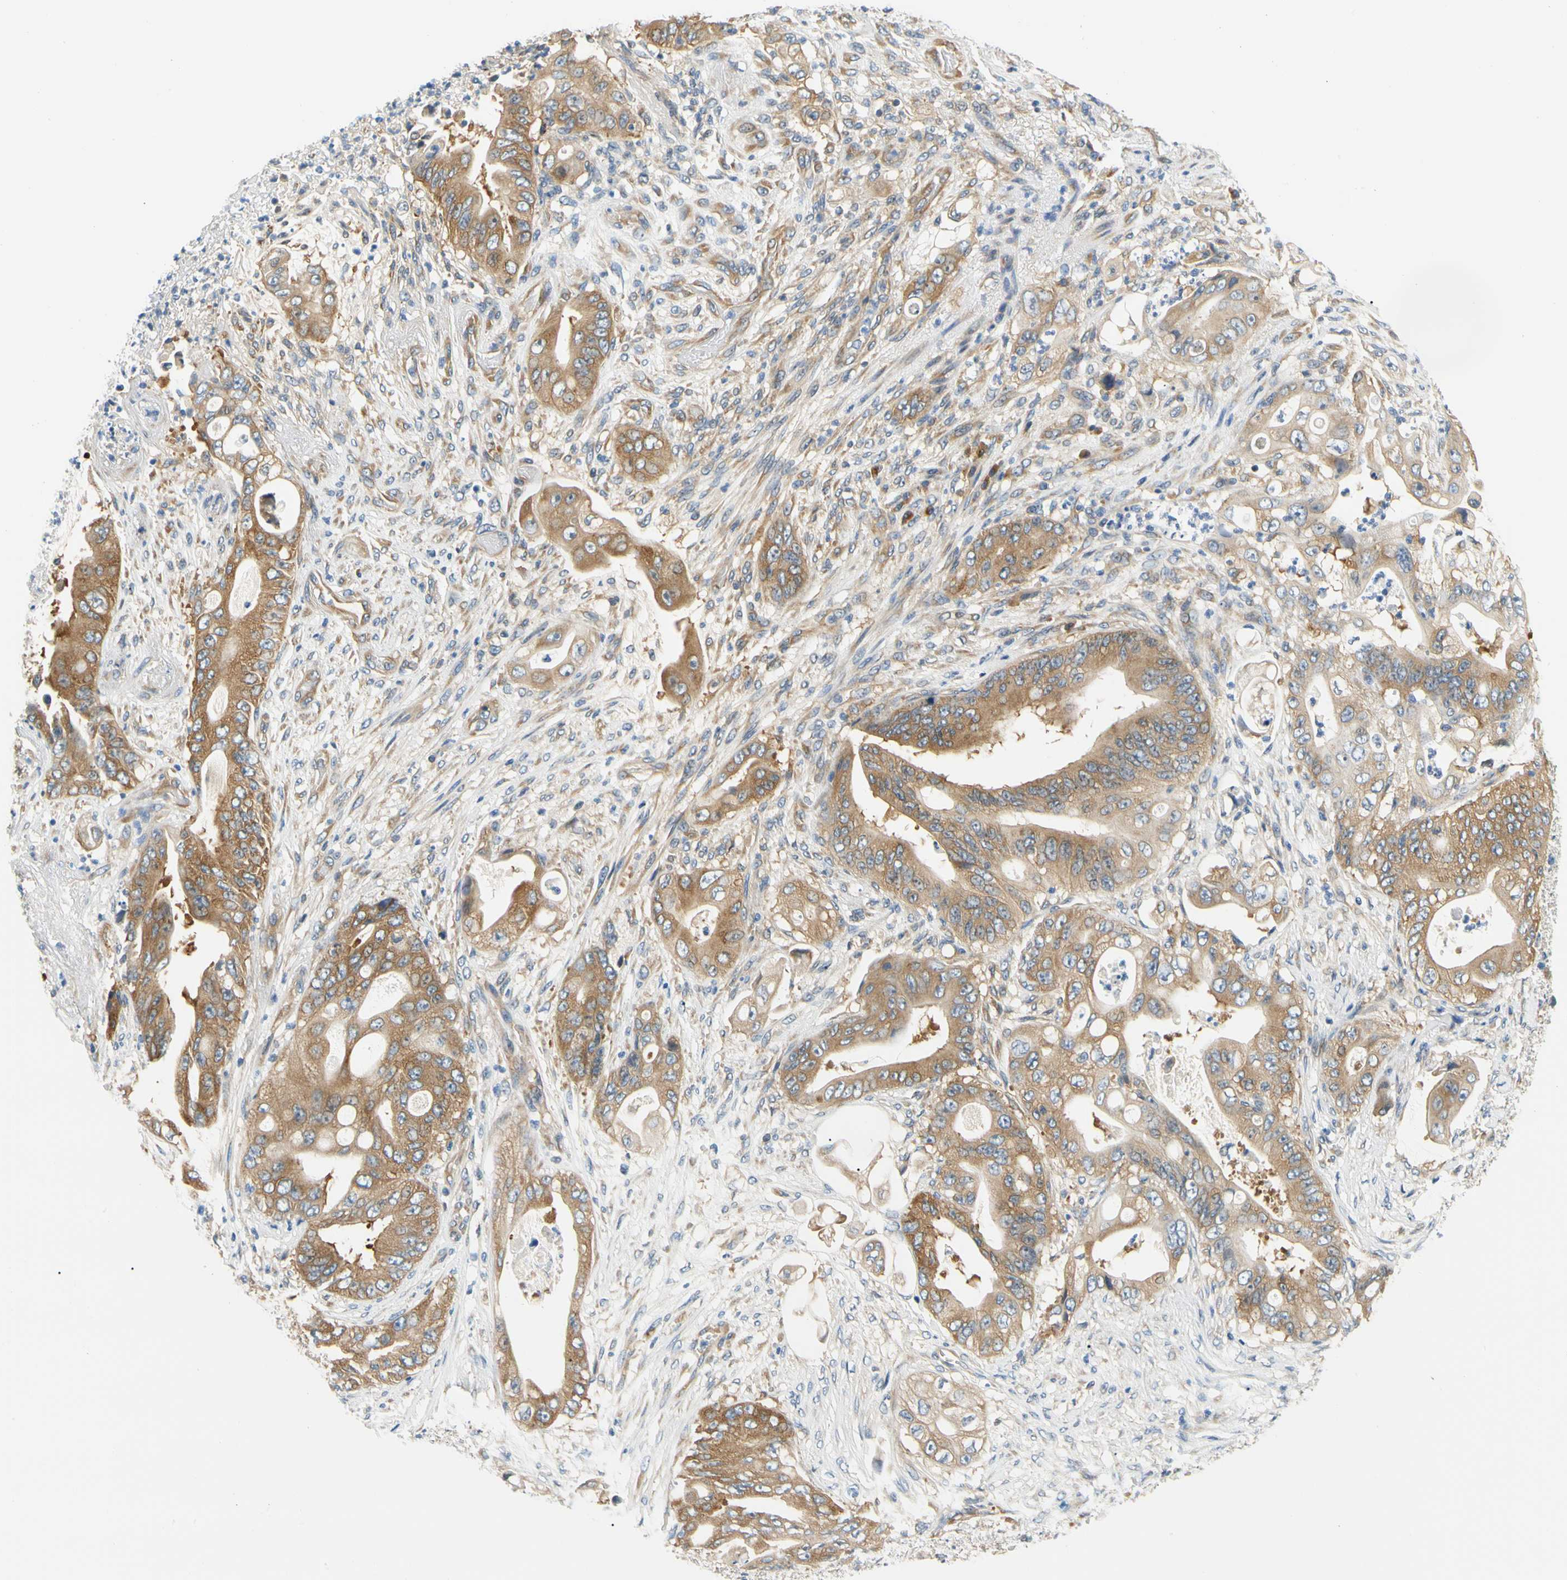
{"staining": {"intensity": "moderate", "quantity": ">75%", "location": "cytoplasmic/membranous"}, "tissue": "stomach cancer", "cell_type": "Tumor cells", "image_type": "cancer", "snomed": [{"axis": "morphology", "description": "Adenocarcinoma, NOS"}, {"axis": "topography", "description": "Stomach"}], "caption": "A high-resolution micrograph shows immunohistochemistry (IHC) staining of stomach cancer (adenocarcinoma), which shows moderate cytoplasmic/membranous expression in approximately >75% of tumor cells. The protein of interest is stained brown, and the nuclei are stained in blue (DAB (3,3'-diaminobenzidine) IHC with brightfield microscopy, high magnification).", "gene": "LRRC47", "patient": {"sex": "female", "age": 73}}